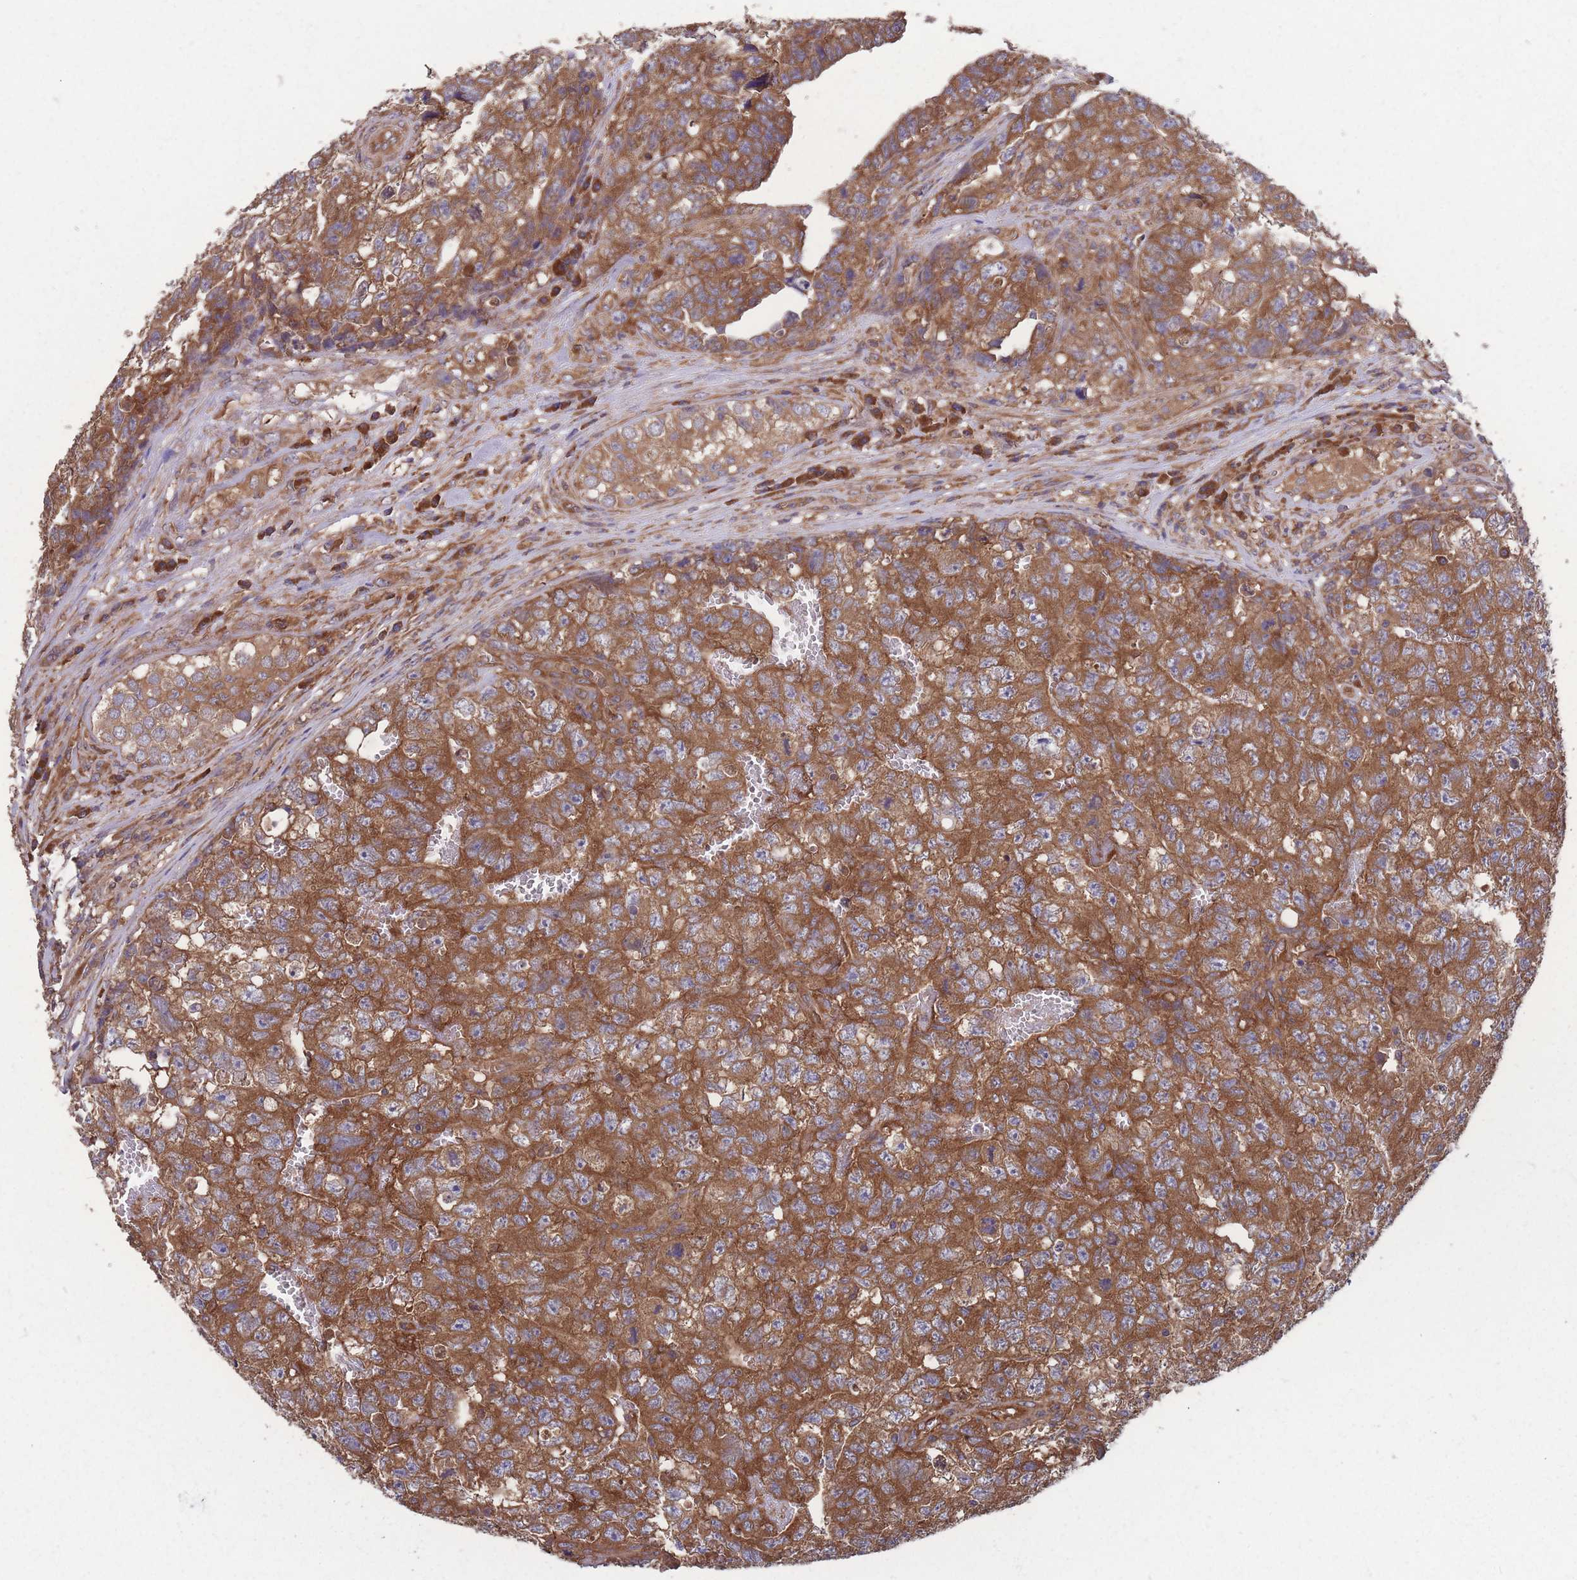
{"staining": {"intensity": "strong", "quantity": ">75%", "location": "cytoplasmic/membranous"}, "tissue": "testis cancer", "cell_type": "Tumor cells", "image_type": "cancer", "snomed": [{"axis": "morphology", "description": "Carcinoma, Embryonal, NOS"}, {"axis": "topography", "description": "Testis"}], "caption": "Embryonal carcinoma (testis) stained for a protein (brown) demonstrates strong cytoplasmic/membranous positive expression in approximately >75% of tumor cells.", "gene": "ZPR1", "patient": {"sex": "male", "age": 31}}